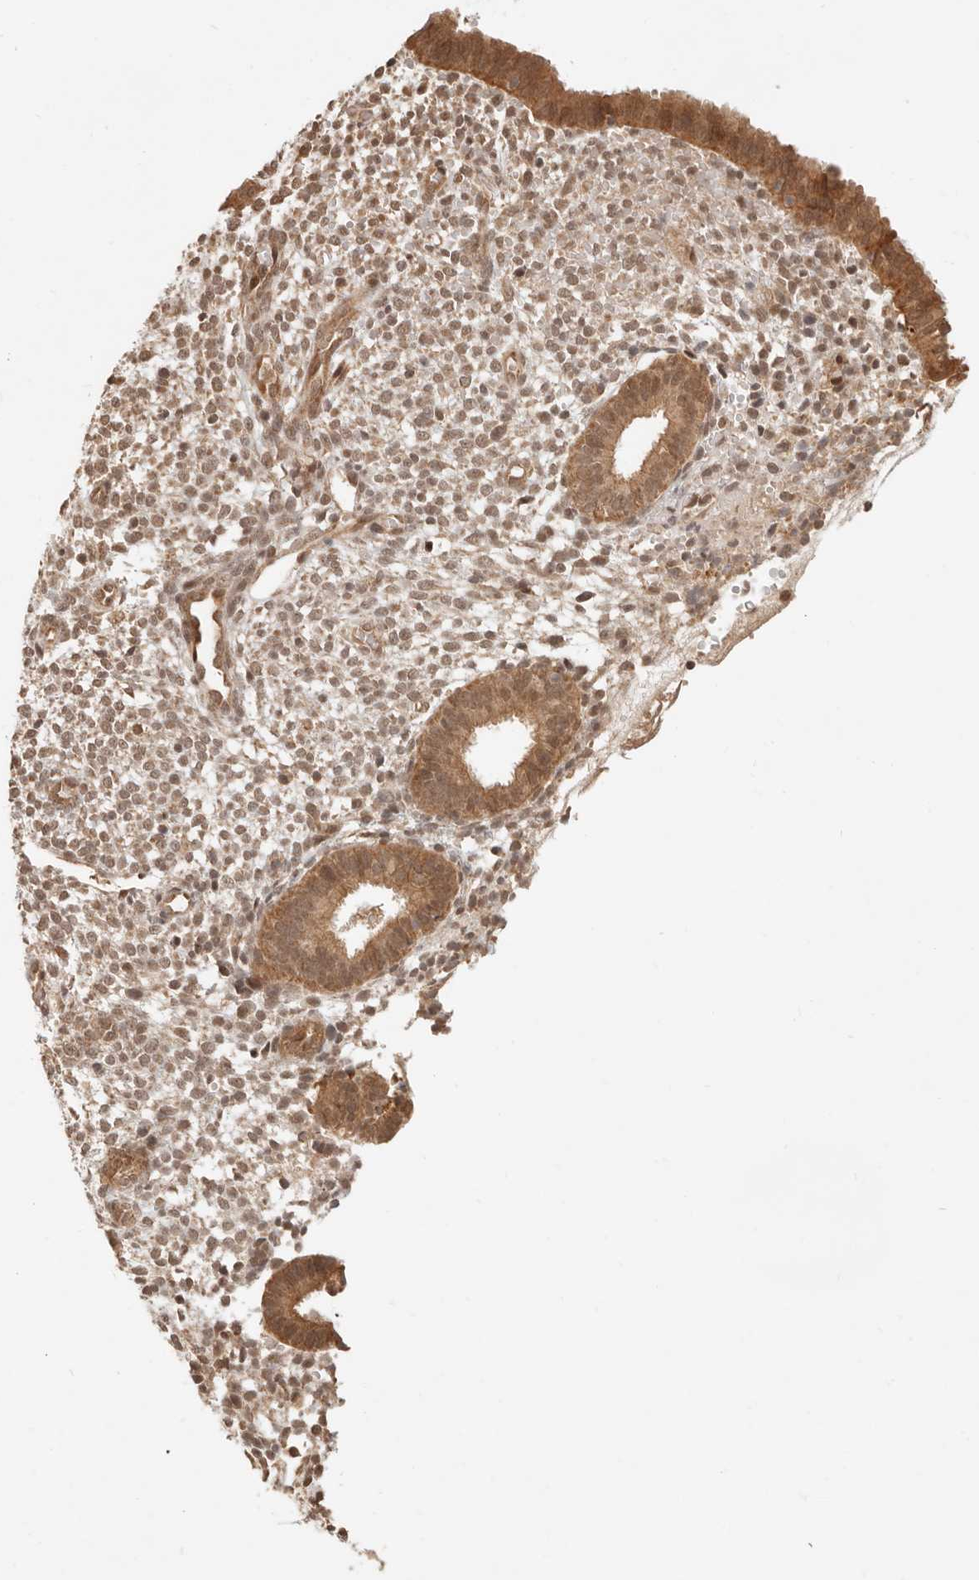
{"staining": {"intensity": "moderate", "quantity": "<25%", "location": "nuclear"}, "tissue": "endometrium", "cell_type": "Cells in endometrial stroma", "image_type": "normal", "snomed": [{"axis": "morphology", "description": "Normal tissue, NOS"}, {"axis": "topography", "description": "Endometrium"}], "caption": "Moderate nuclear staining for a protein is appreciated in approximately <25% of cells in endometrial stroma of normal endometrium using immunohistochemistry.", "gene": "BAALC", "patient": {"sex": "female", "age": 46}}